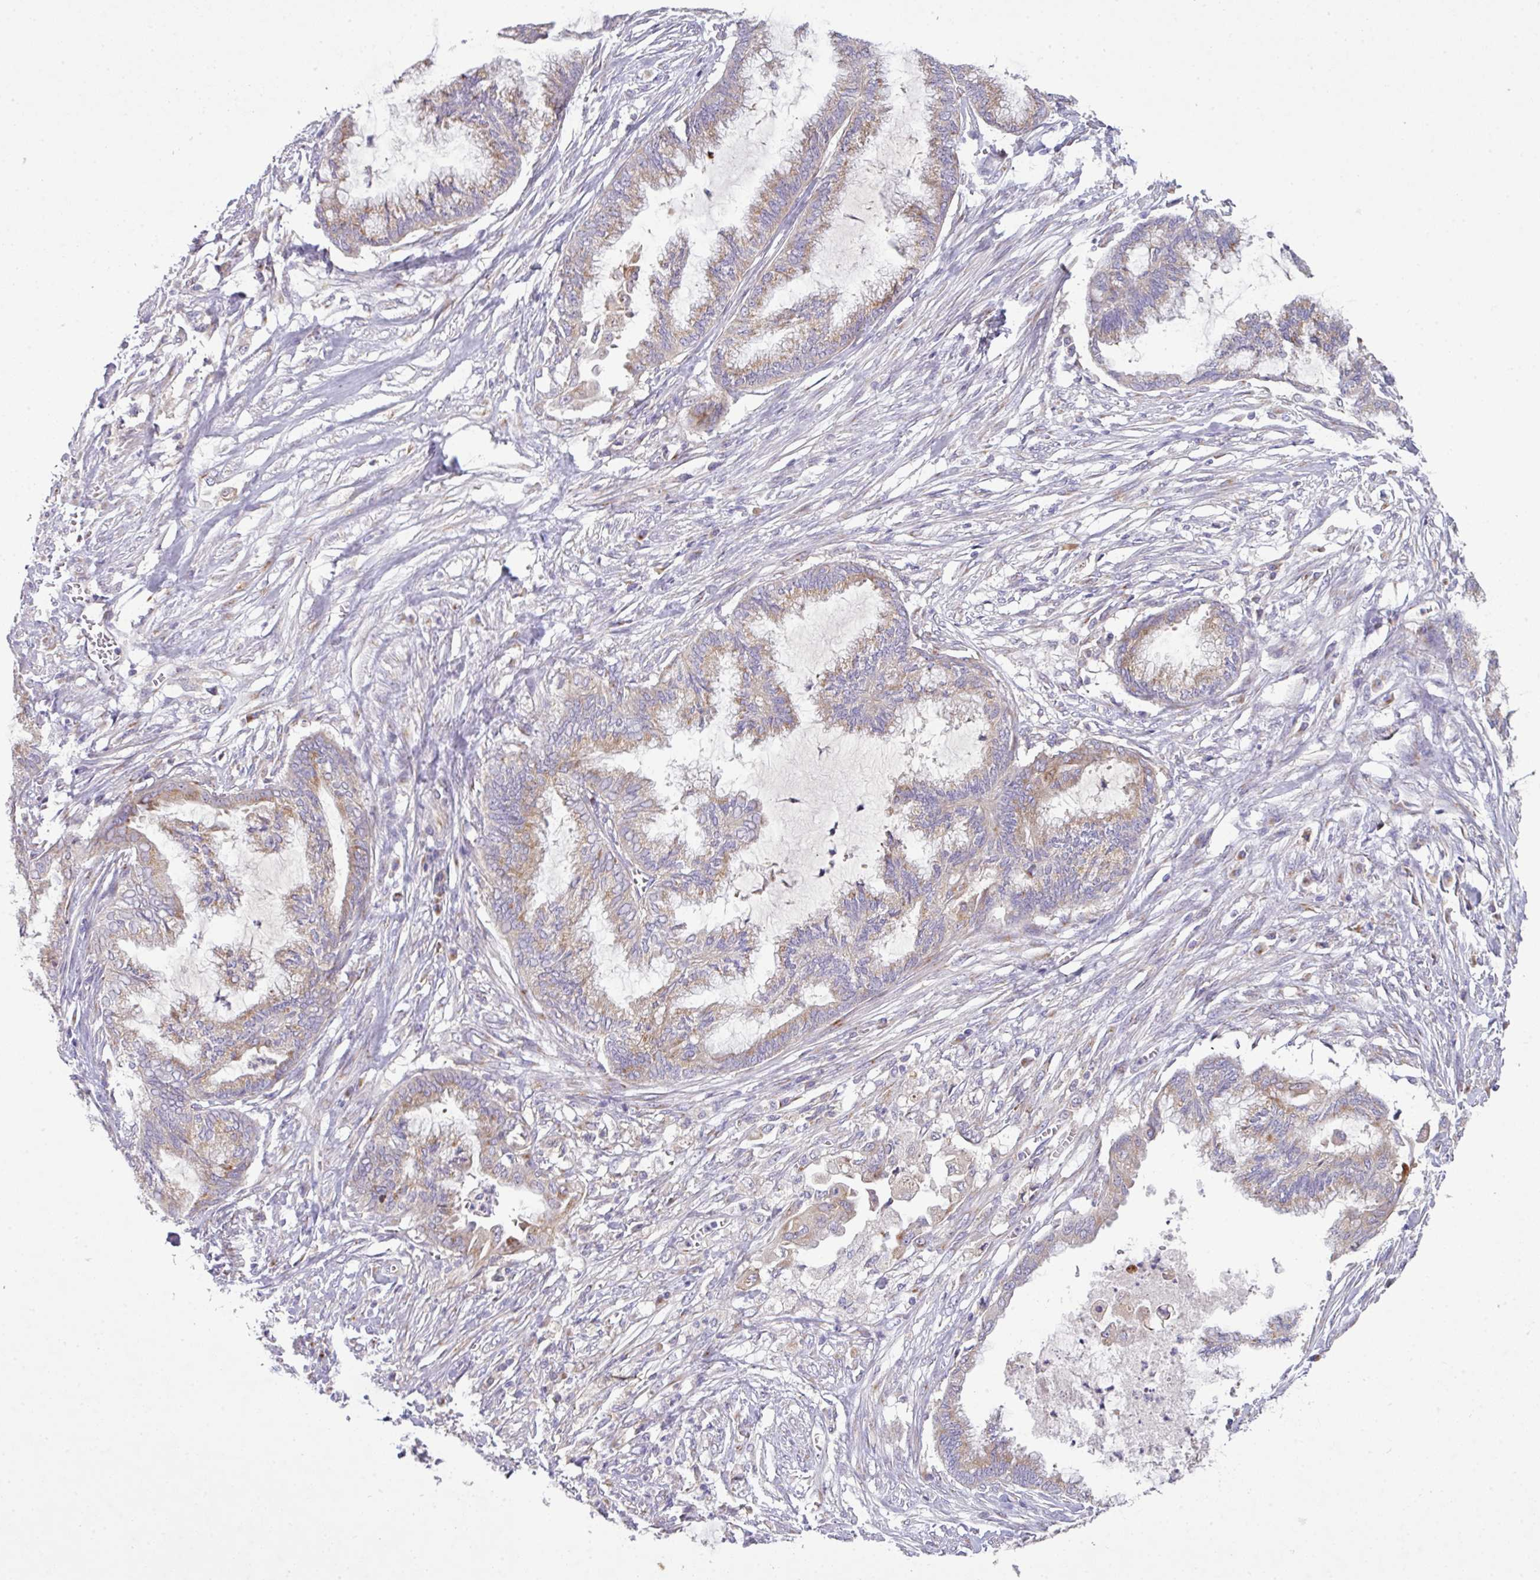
{"staining": {"intensity": "moderate", "quantity": "25%-75%", "location": "cytoplasmic/membranous"}, "tissue": "endometrial cancer", "cell_type": "Tumor cells", "image_type": "cancer", "snomed": [{"axis": "morphology", "description": "Adenocarcinoma, NOS"}, {"axis": "topography", "description": "Endometrium"}], "caption": "High-magnification brightfield microscopy of endometrial adenocarcinoma stained with DAB (3,3'-diaminobenzidine) (brown) and counterstained with hematoxylin (blue). tumor cells exhibit moderate cytoplasmic/membranous staining is present in about25%-75% of cells. Using DAB (3,3'-diaminobenzidine) (brown) and hematoxylin (blue) stains, captured at high magnification using brightfield microscopy.", "gene": "VTI1A", "patient": {"sex": "female", "age": 86}}